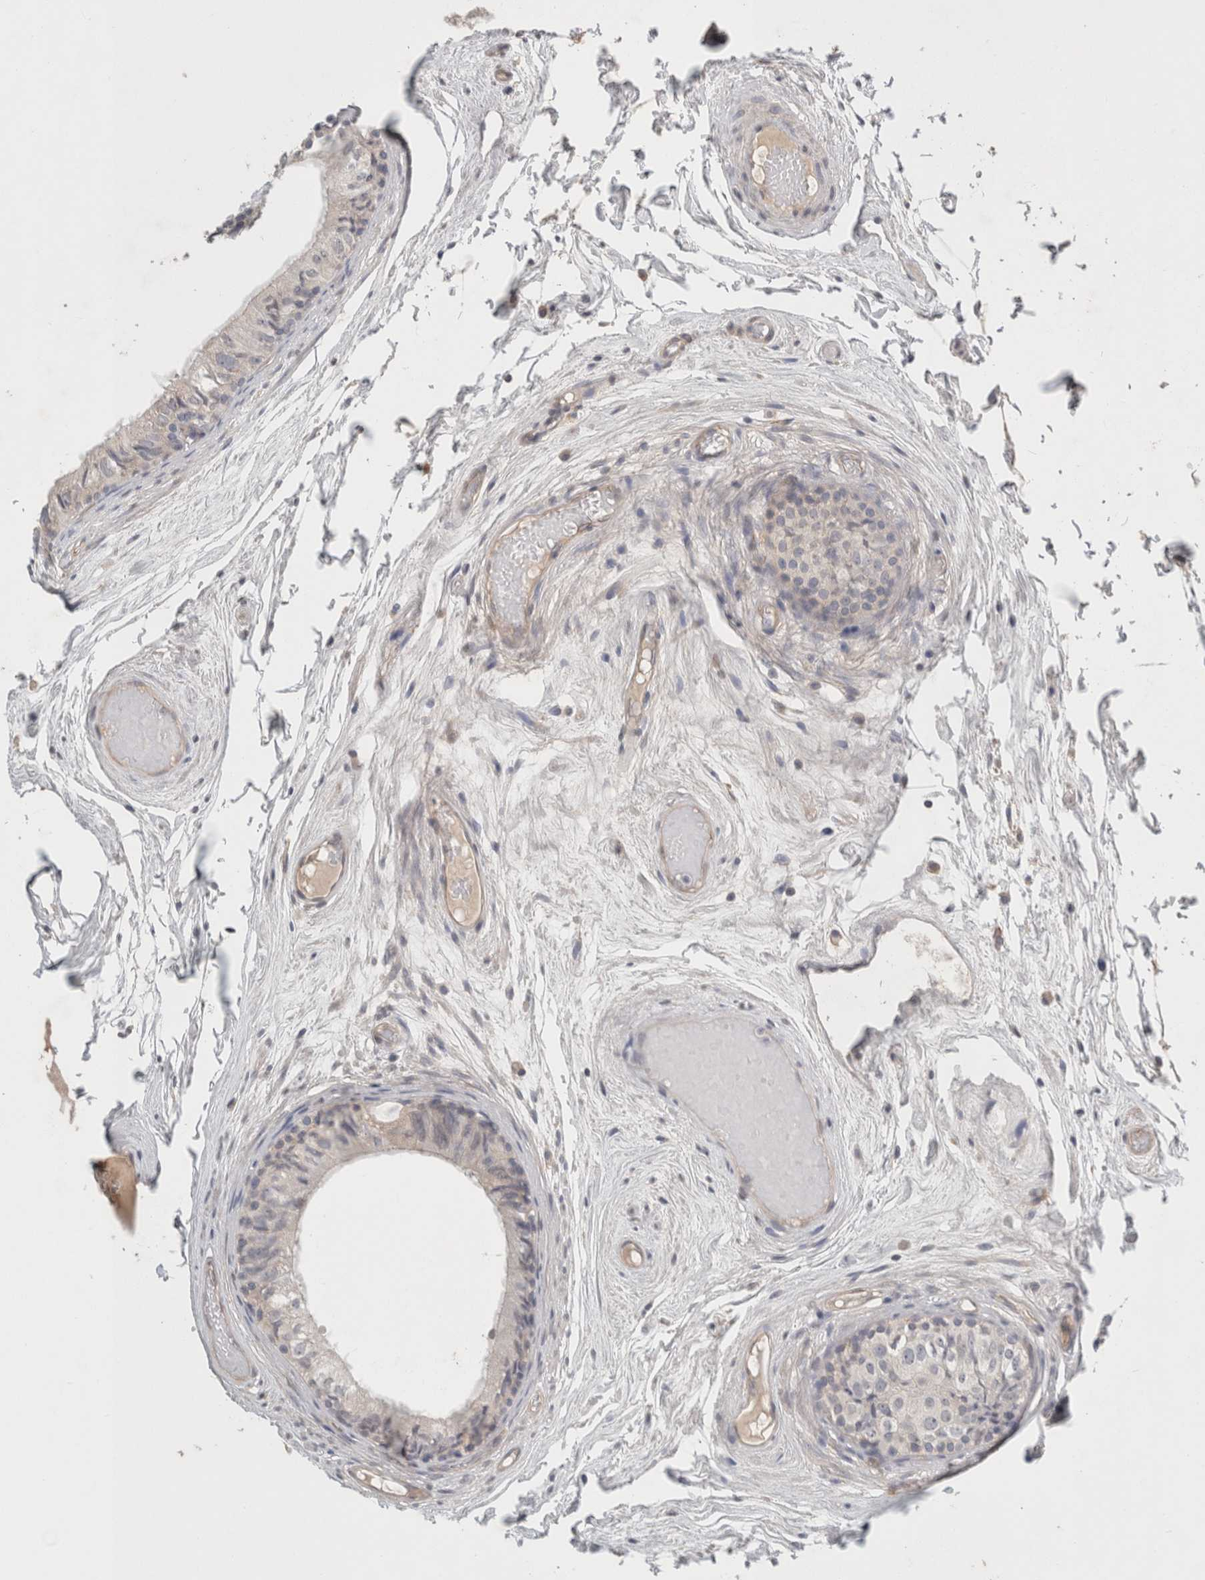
{"staining": {"intensity": "negative", "quantity": "none", "location": "none"}, "tissue": "epididymis", "cell_type": "Glandular cells", "image_type": "normal", "snomed": [{"axis": "morphology", "description": "Normal tissue, NOS"}, {"axis": "topography", "description": "Epididymis"}], "caption": "The micrograph displays no staining of glandular cells in normal epididymis. (Brightfield microscopy of DAB (3,3'-diaminobenzidine) immunohistochemistry (IHC) at high magnification).", "gene": "RASAL2", "patient": {"sex": "male", "age": 79}}